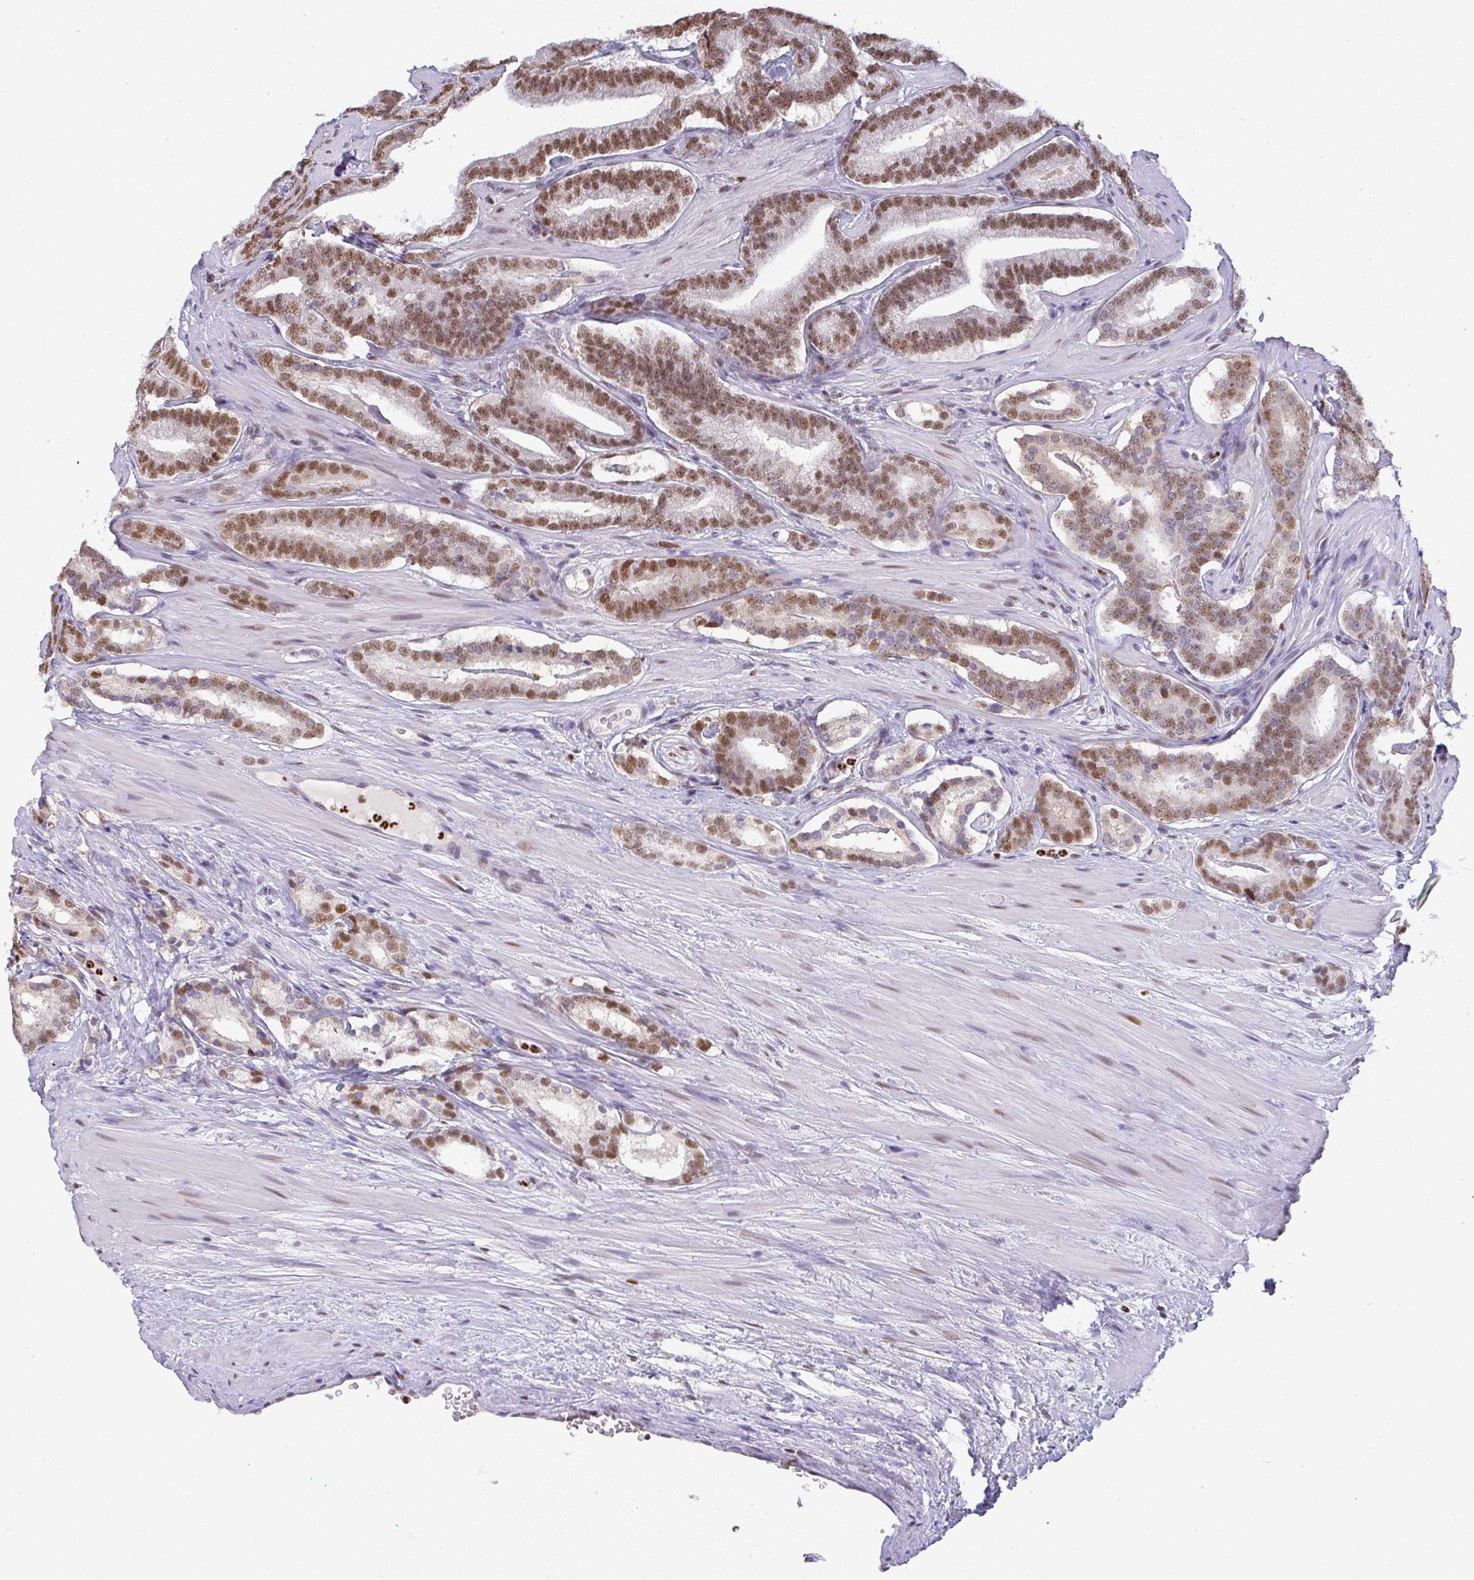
{"staining": {"intensity": "moderate", "quantity": ">75%", "location": "nuclear"}, "tissue": "prostate cancer", "cell_type": "Tumor cells", "image_type": "cancer", "snomed": [{"axis": "morphology", "description": "Adenocarcinoma, High grade"}, {"axis": "topography", "description": "Prostate"}], "caption": "DAB immunohistochemical staining of human prostate cancer (high-grade adenocarcinoma) exhibits moderate nuclear protein positivity in about >75% of tumor cells. Immunohistochemistry (ihc) stains the protein in brown and the nuclei are stained blue.", "gene": "BBX", "patient": {"sex": "male", "age": 55}}